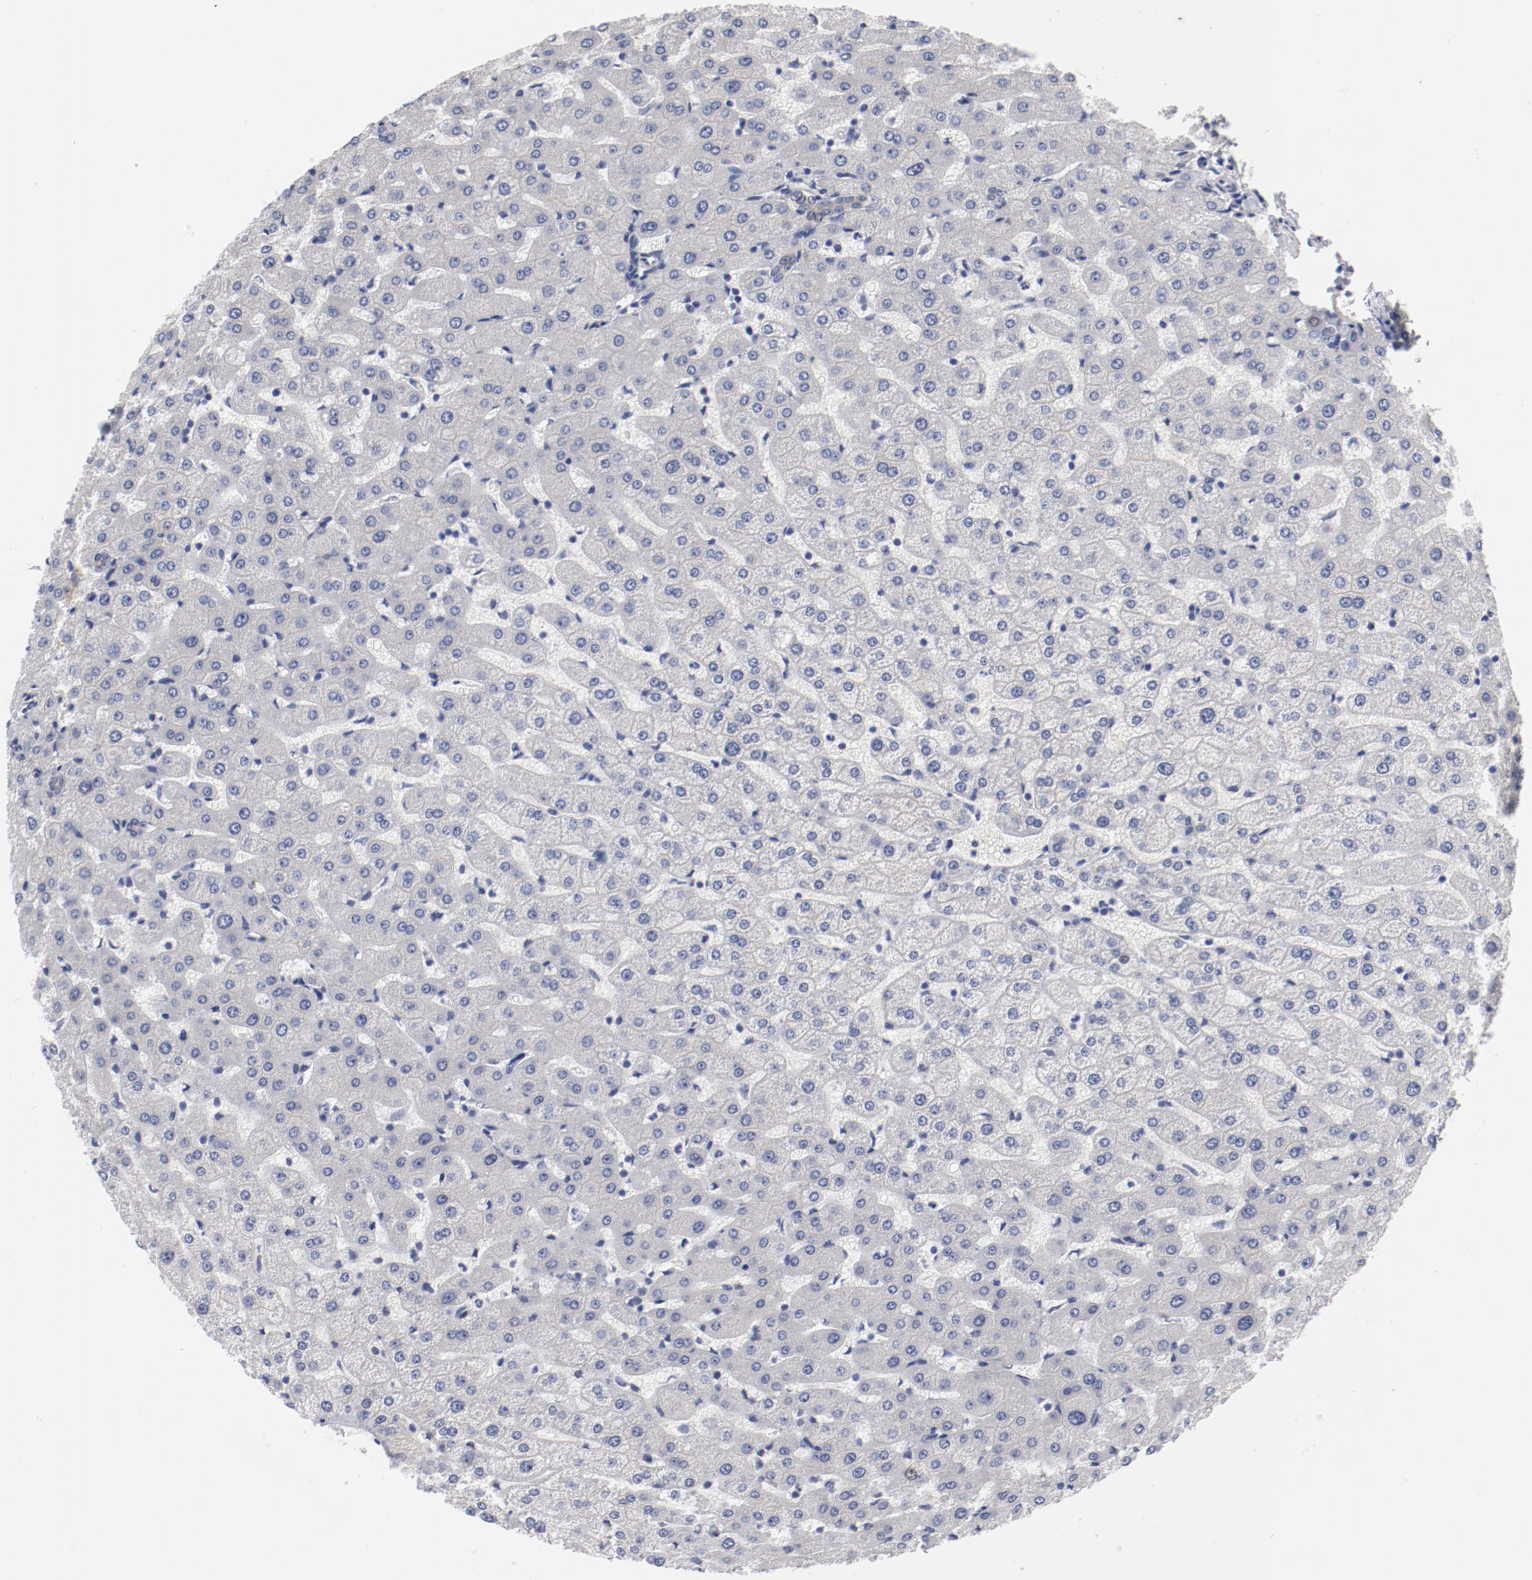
{"staining": {"intensity": "weak", "quantity": ">75%", "location": "cytoplasmic/membranous"}, "tissue": "liver", "cell_type": "Cholangiocytes", "image_type": "normal", "snomed": [{"axis": "morphology", "description": "Normal tissue, NOS"}, {"axis": "morphology", "description": "Fibrosis, NOS"}, {"axis": "topography", "description": "Liver"}], "caption": "Immunohistochemical staining of benign human liver reveals low levels of weak cytoplasmic/membranous positivity in approximately >75% of cholangiocytes. The protein is shown in brown color, while the nuclei are stained blue.", "gene": "GPR143", "patient": {"sex": "female", "age": 29}}